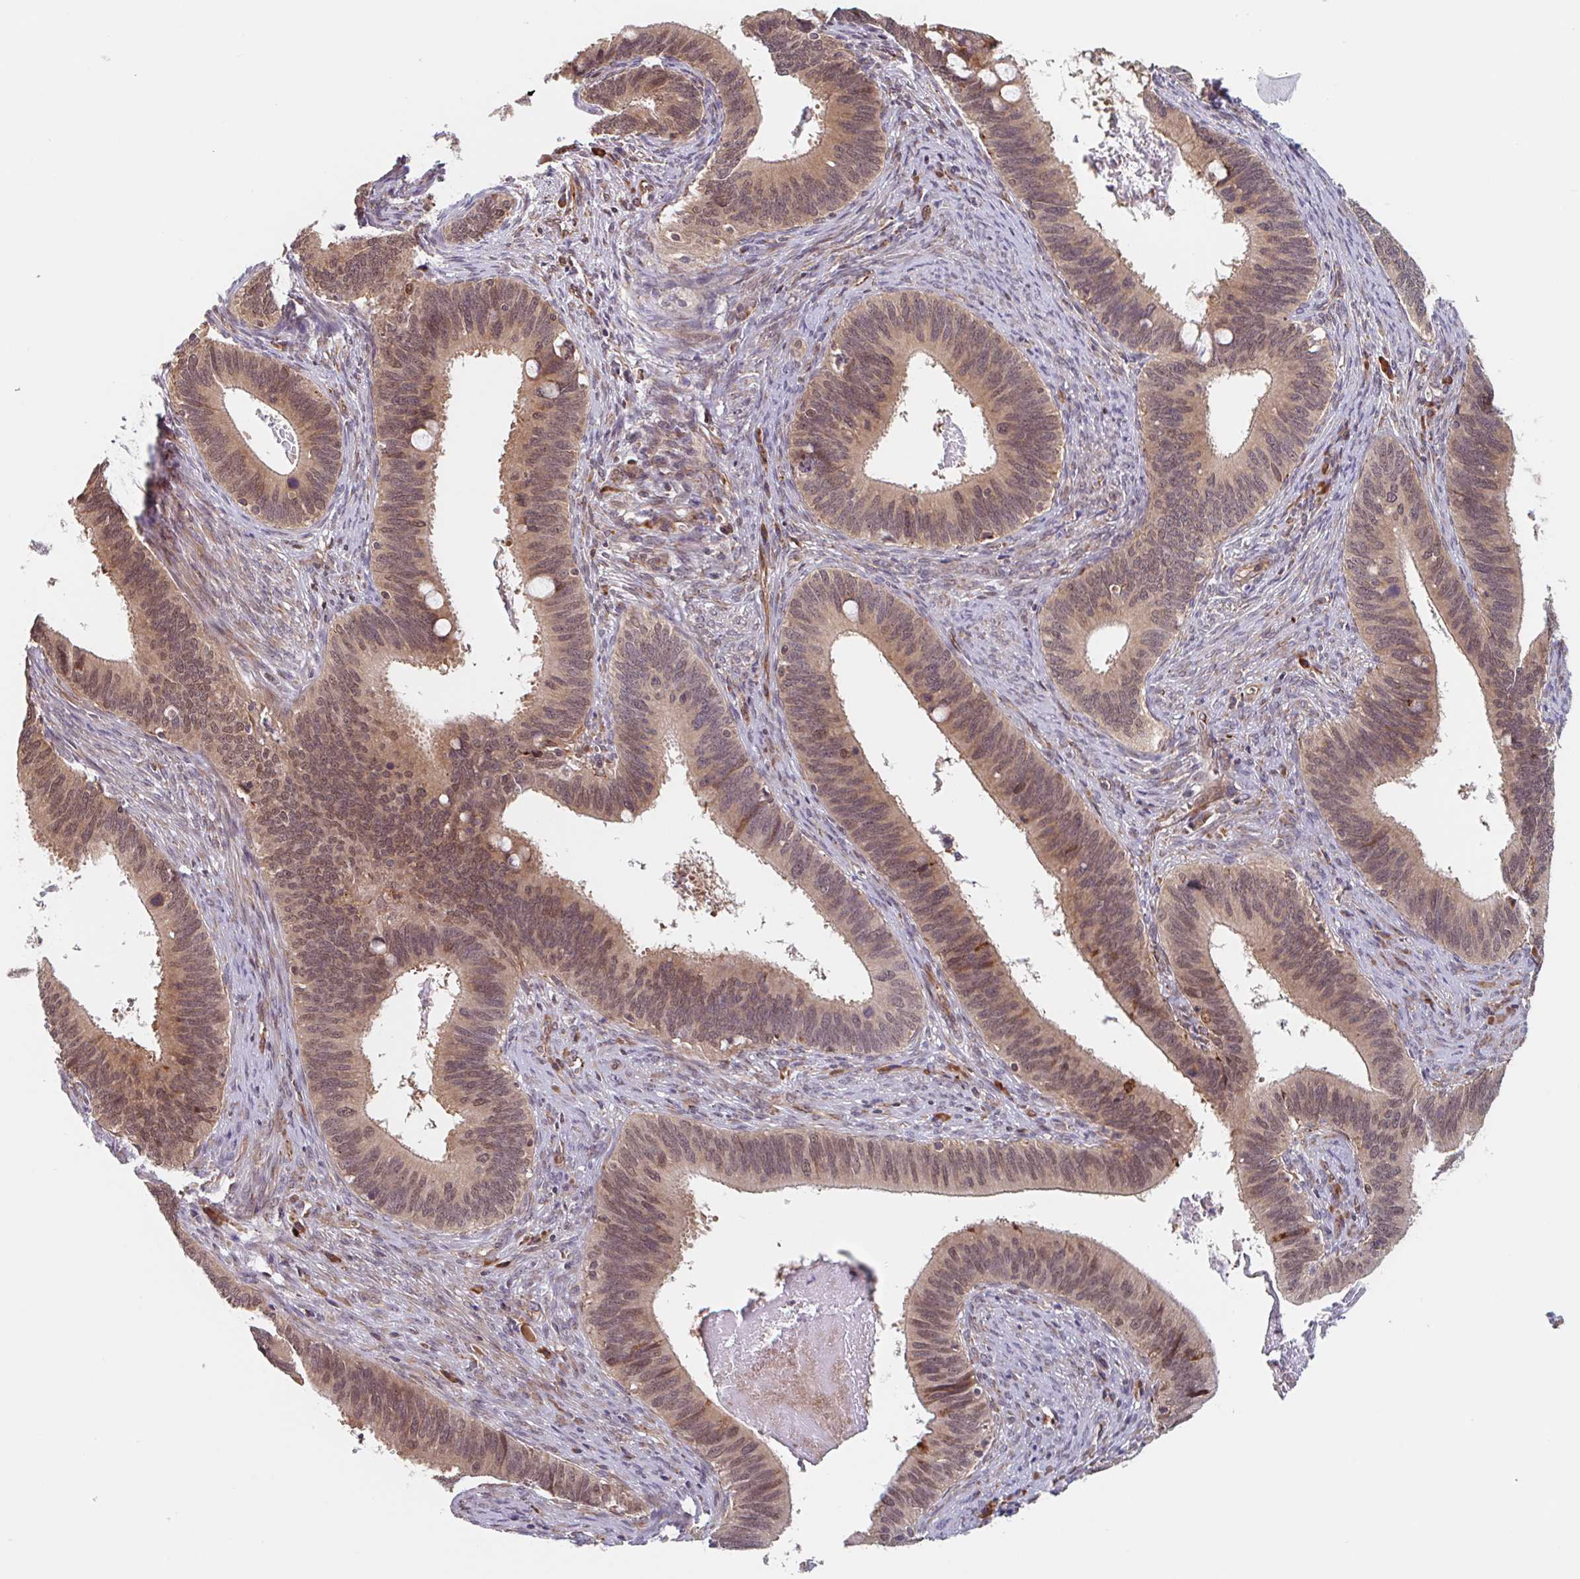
{"staining": {"intensity": "moderate", "quantity": ">75%", "location": "cytoplasmic/membranous,nuclear"}, "tissue": "cervical cancer", "cell_type": "Tumor cells", "image_type": "cancer", "snomed": [{"axis": "morphology", "description": "Adenocarcinoma, NOS"}, {"axis": "topography", "description": "Cervix"}], "caption": "This photomicrograph exhibits cervical adenocarcinoma stained with immunohistochemistry to label a protein in brown. The cytoplasmic/membranous and nuclear of tumor cells show moderate positivity for the protein. Nuclei are counter-stained blue.", "gene": "NUB1", "patient": {"sex": "female", "age": 42}}